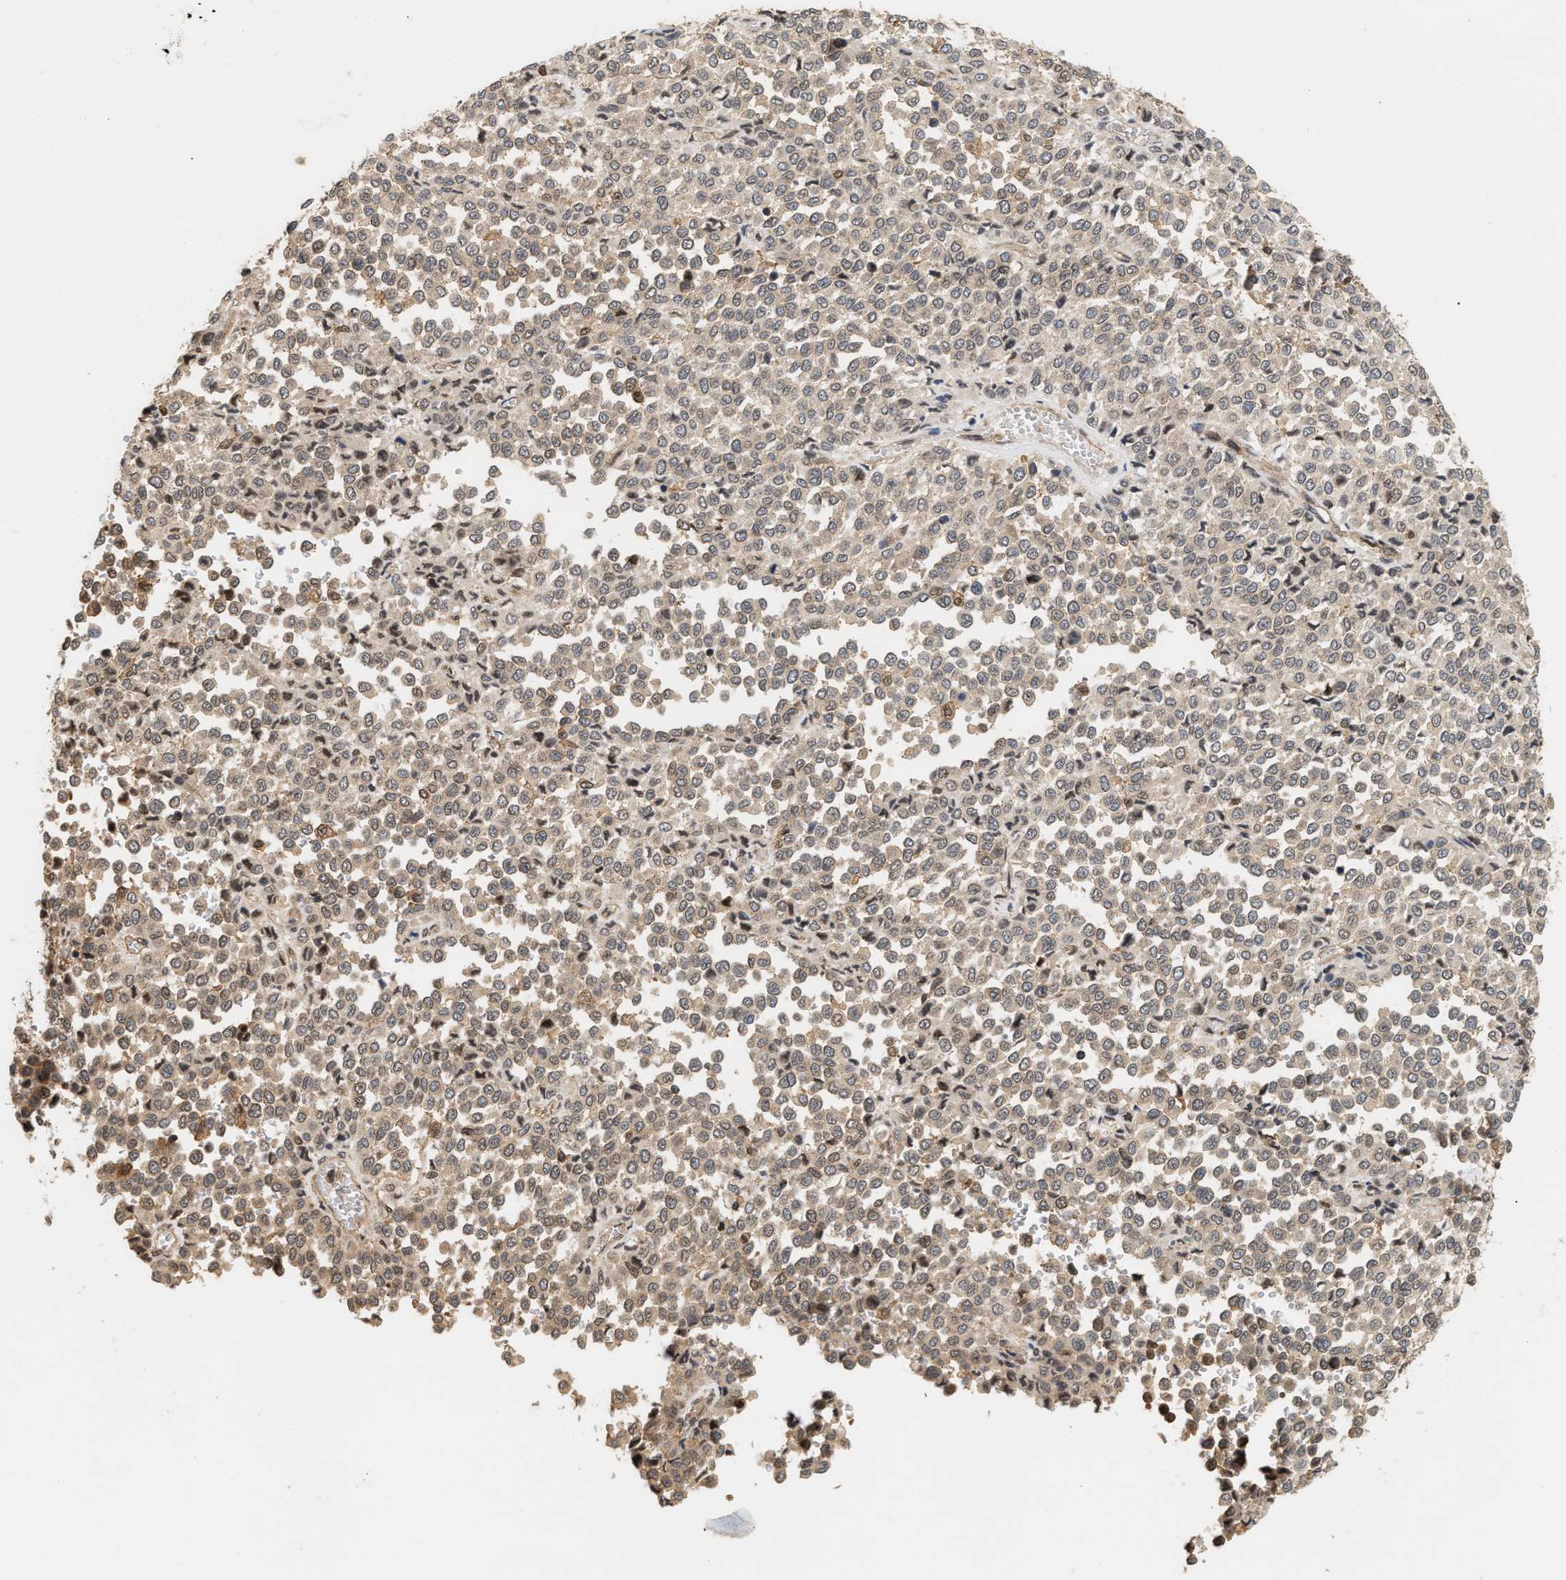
{"staining": {"intensity": "weak", "quantity": ">75%", "location": "cytoplasmic/membranous"}, "tissue": "melanoma", "cell_type": "Tumor cells", "image_type": "cancer", "snomed": [{"axis": "morphology", "description": "Malignant melanoma, Metastatic site"}, {"axis": "topography", "description": "Pancreas"}], "caption": "Protein analysis of malignant melanoma (metastatic site) tissue demonstrates weak cytoplasmic/membranous staining in about >75% of tumor cells.", "gene": "ABHD5", "patient": {"sex": "female", "age": 30}}